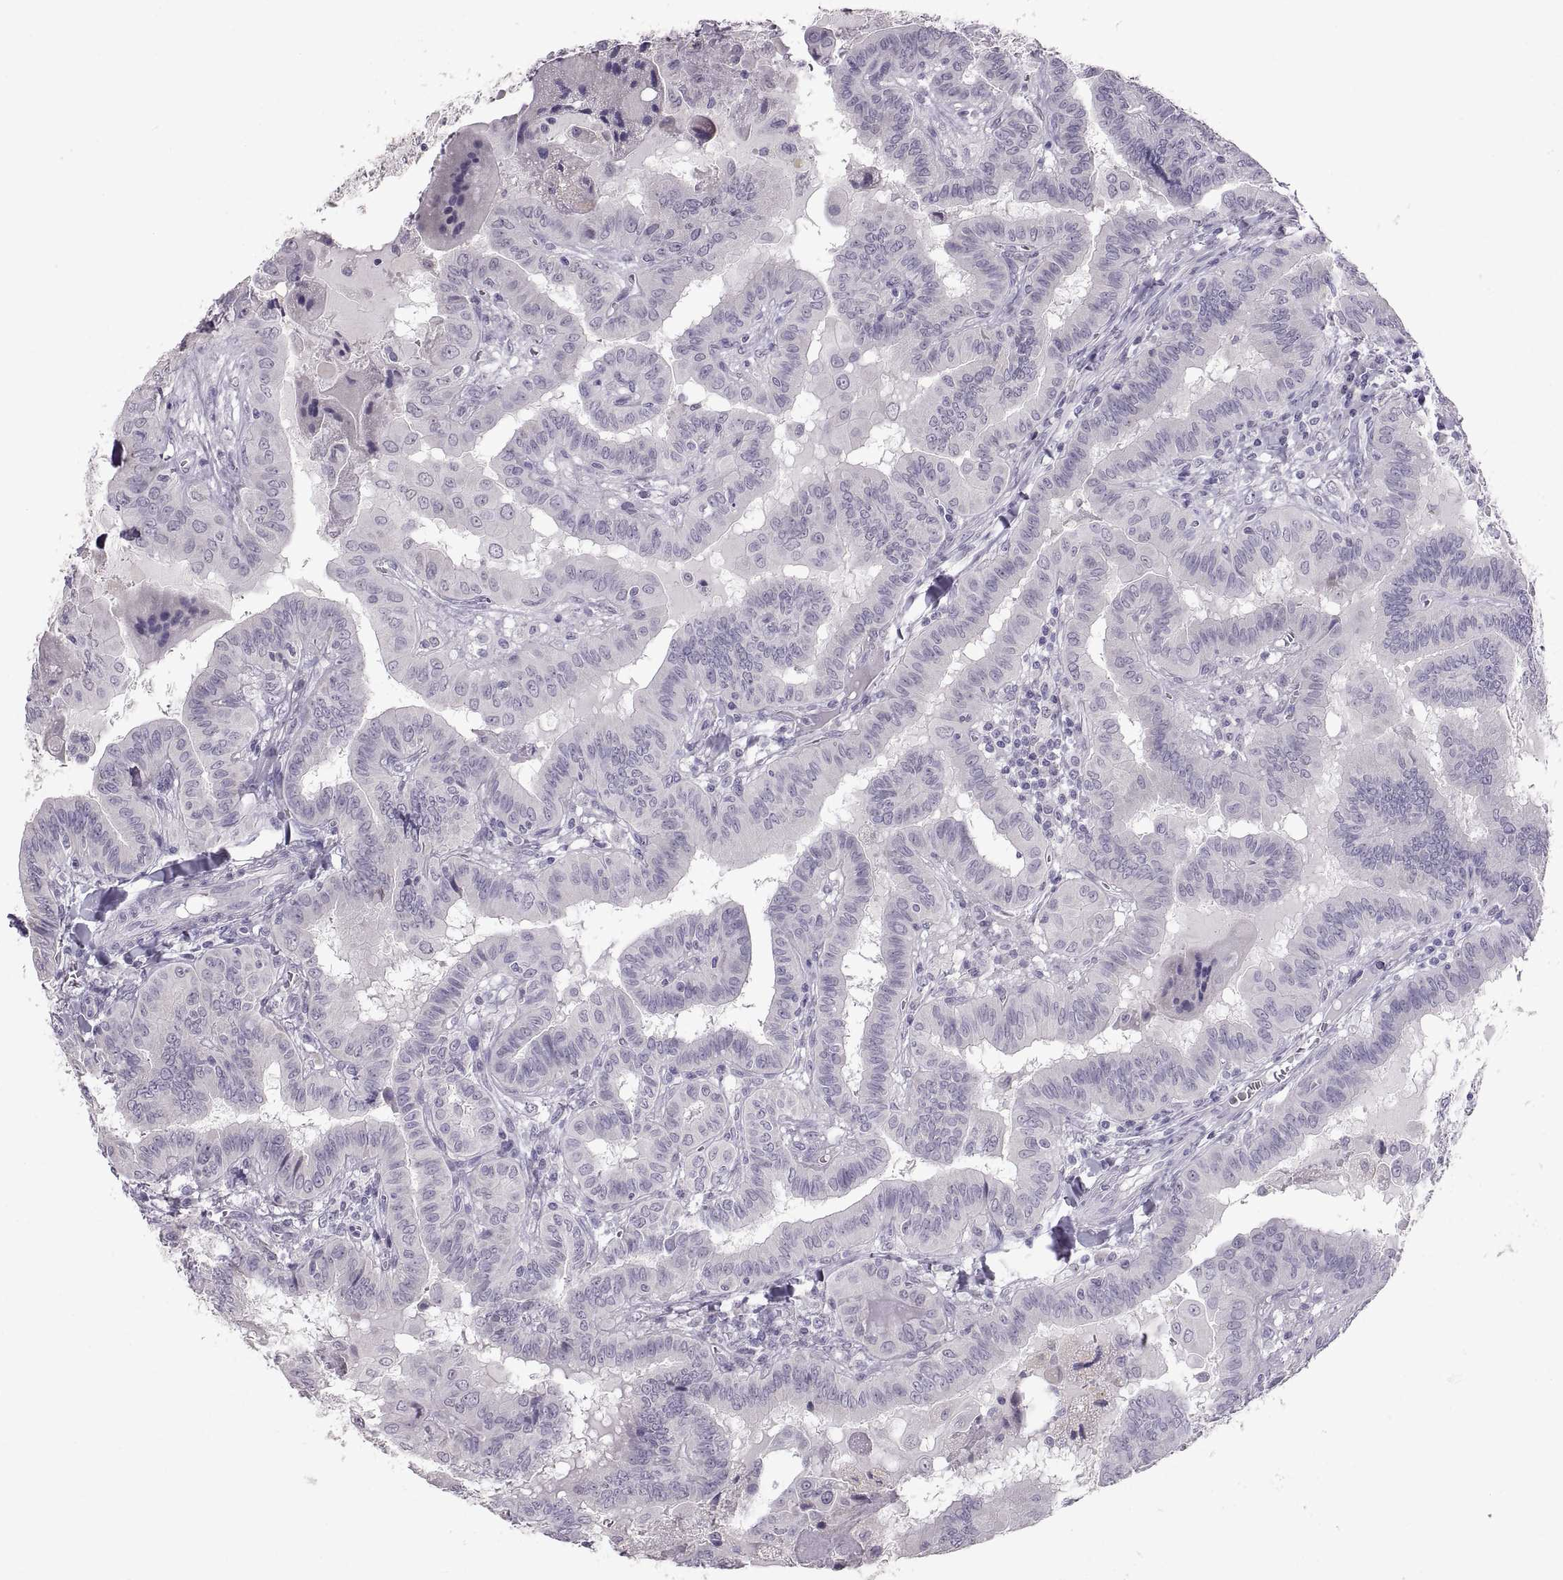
{"staining": {"intensity": "negative", "quantity": "none", "location": "none"}, "tissue": "thyroid cancer", "cell_type": "Tumor cells", "image_type": "cancer", "snomed": [{"axis": "morphology", "description": "Papillary adenocarcinoma, NOS"}, {"axis": "topography", "description": "Thyroid gland"}], "caption": "Immunohistochemistry of human thyroid cancer (papillary adenocarcinoma) exhibits no expression in tumor cells. (DAB immunohistochemistry with hematoxylin counter stain).", "gene": "SPACDR", "patient": {"sex": "female", "age": 37}}